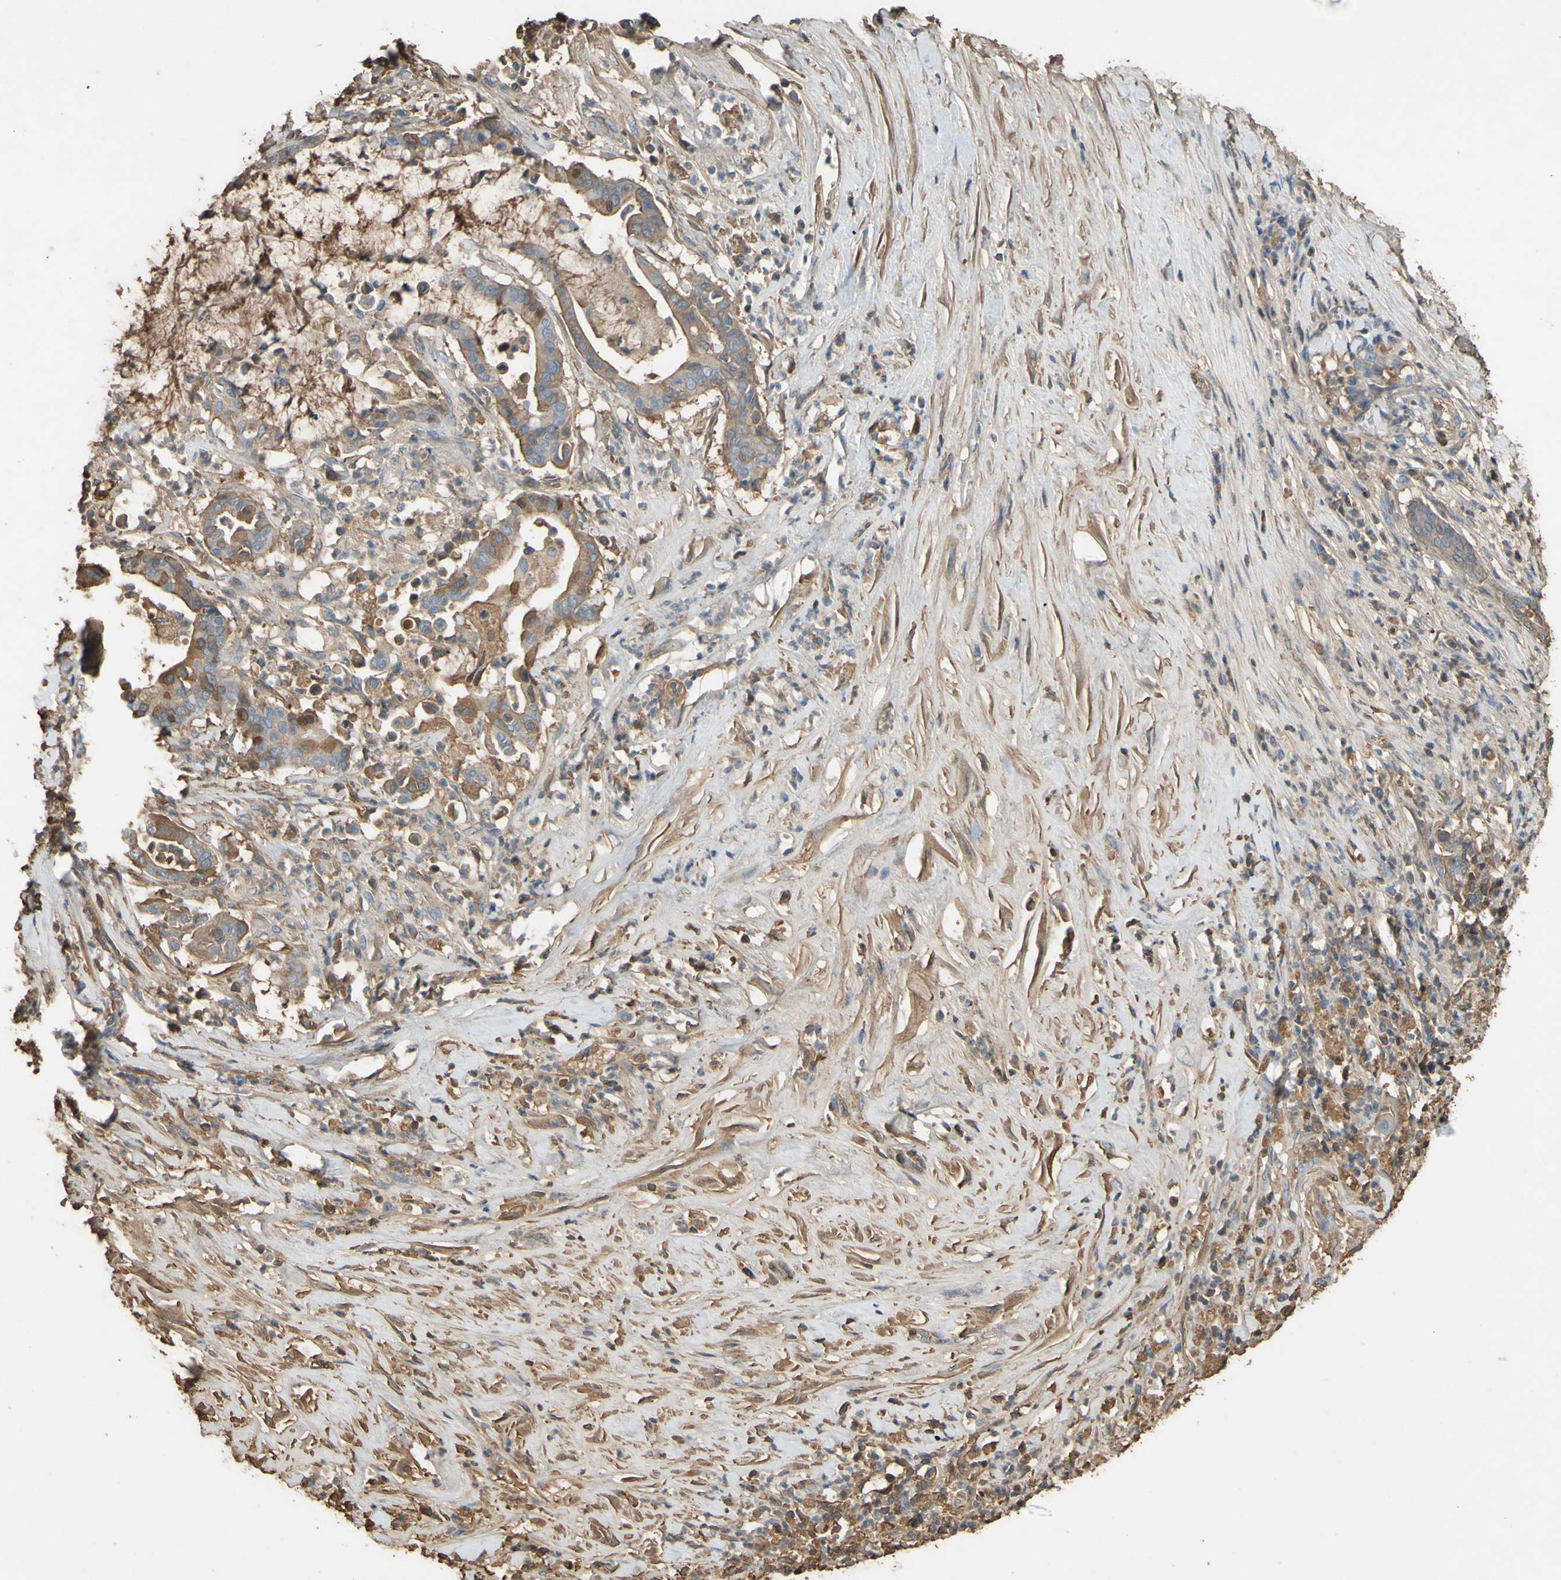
{"staining": {"intensity": "moderate", "quantity": "25%-75%", "location": "cytoplasmic/membranous"}, "tissue": "pancreatic cancer", "cell_type": "Tumor cells", "image_type": "cancer", "snomed": [{"axis": "morphology", "description": "Adenocarcinoma, NOS"}, {"axis": "topography", "description": "Pancreas"}], "caption": "Immunohistochemistry (IHC) of human pancreatic cancer displays medium levels of moderate cytoplasmic/membranous positivity in approximately 25%-75% of tumor cells.", "gene": "PTGDS", "patient": {"sex": "male", "age": 41}}